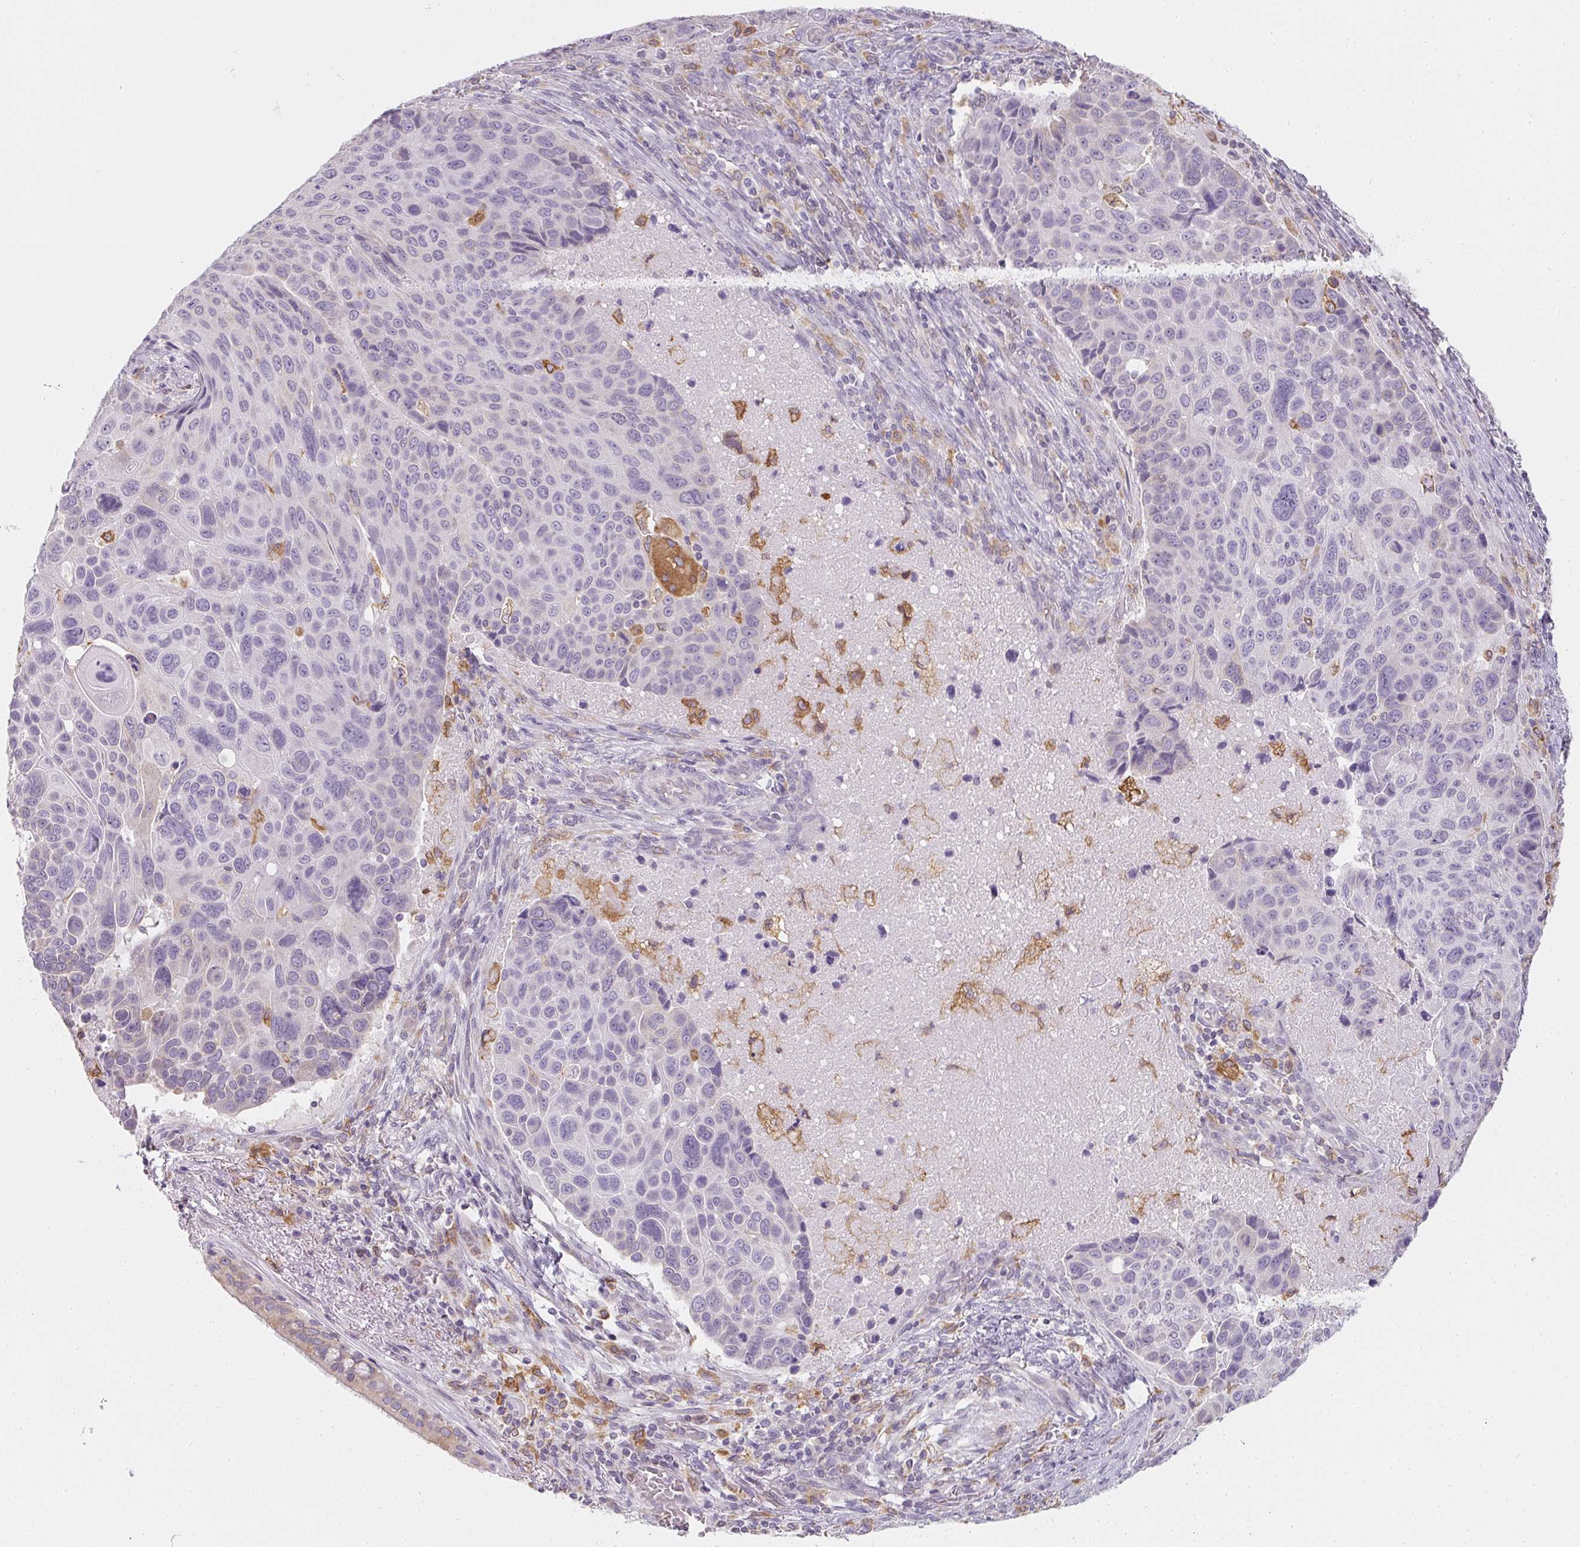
{"staining": {"intensity": "negative", "quantity": "none", "location": "none"}, "tissue": "lung cancer", "cell_type": "Tumor cells", "image_type": "cancer", "snomed": [{"axis": "morphology", "description": "Squamous cell carcinoma, NOS"}, {"axis": "topography", "description": "Lung"}], "caption": "This is an immunohistochemistry (IHC) image of lung squamous cell carcinoma. There is no expression in tumor cells.", "gene": "SOAT1", "patient": {"sex": "male", "age": 68}}